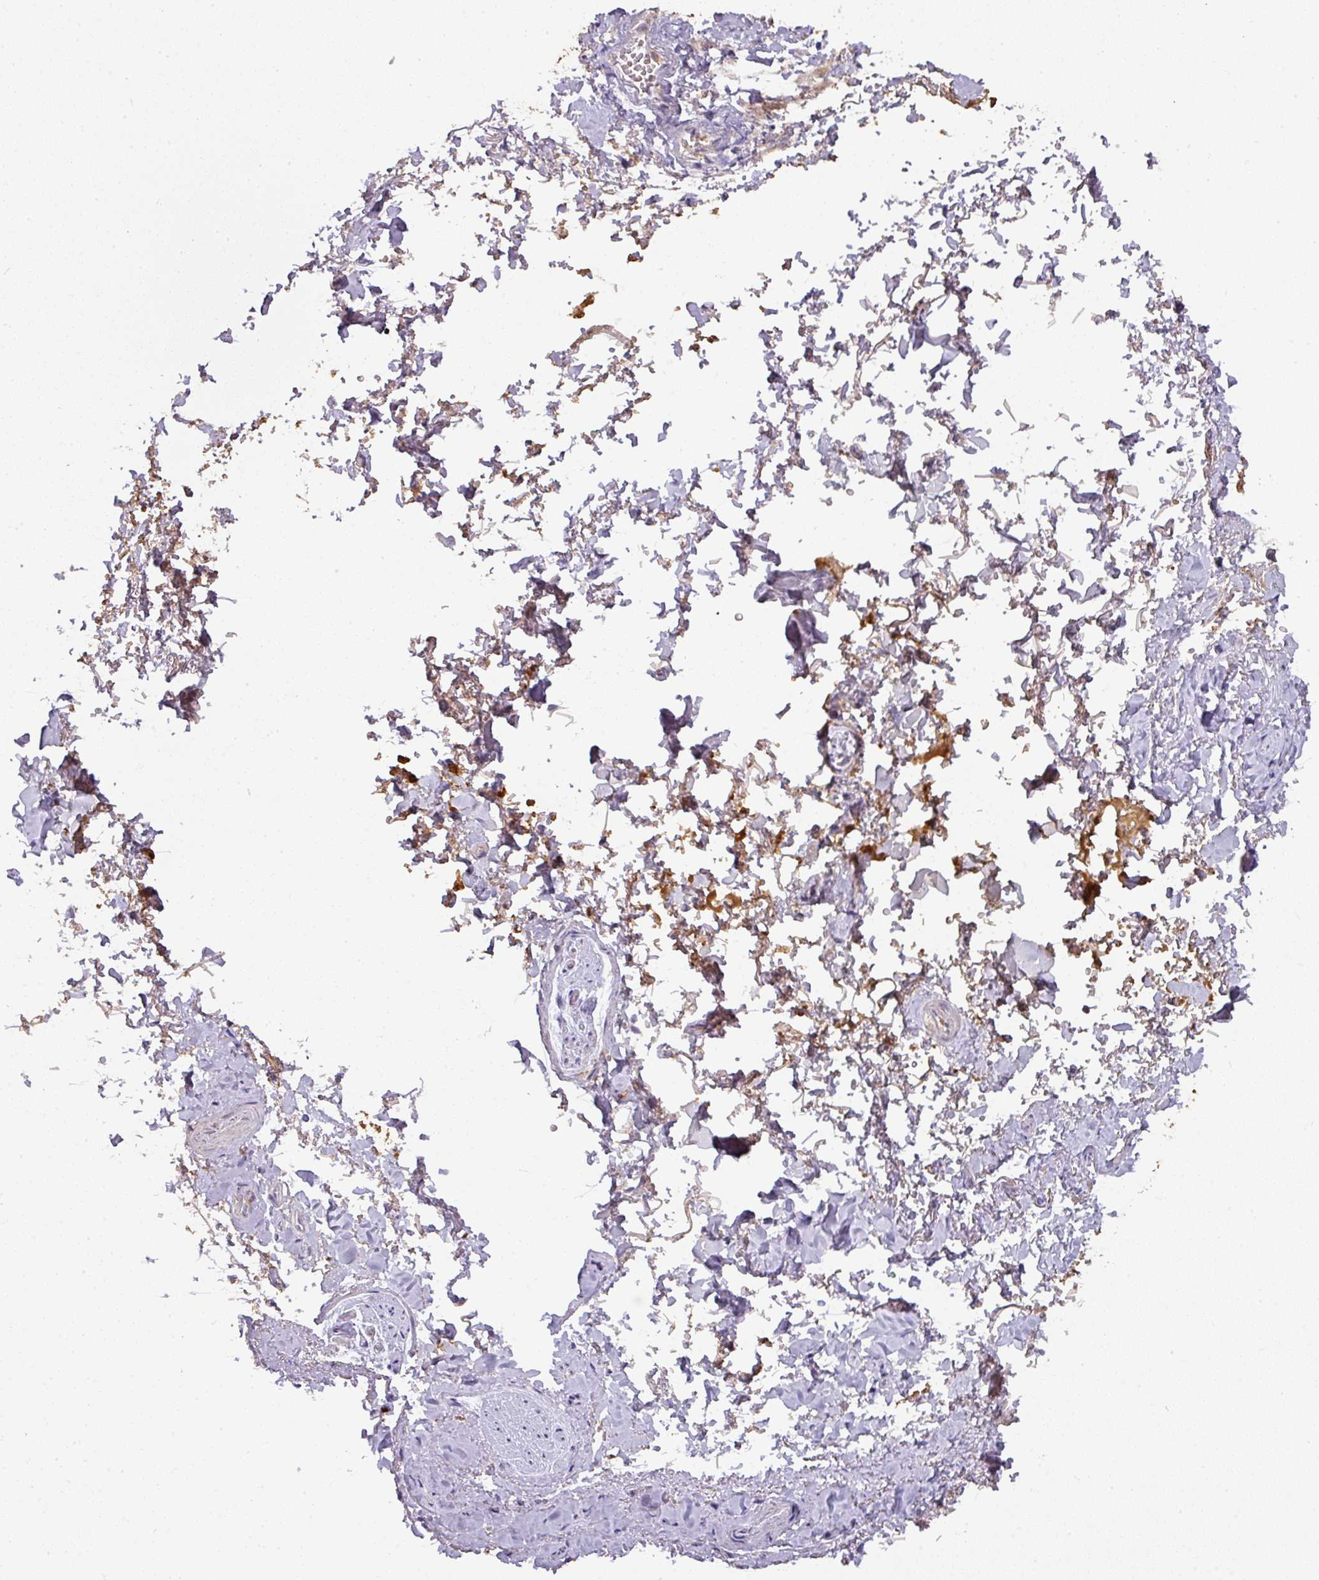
{"staining": {"intensity": "weak", "quantity": "<25%", "location": "cytoplasmic/membranous"}, "tissue": "adipose tissue", "cell_type": "Adipocytes", "image_type": "normal", "snomed": [{"axis": "morphology", "description": "Normal tissue, NOS"}, {"axis": "topography", "description": "Vulva"}, {"axis": "topography", "description": "Vagina"}, {"axis": "topography", "description": "Peripheral nerve tissue"}], "caption": "Immunohistochemical staining of normal adipose tissue shows no significant staining in adipocytes.", "gene": "CCZ1B", "patient": {"sex": "female", "age": 66}}